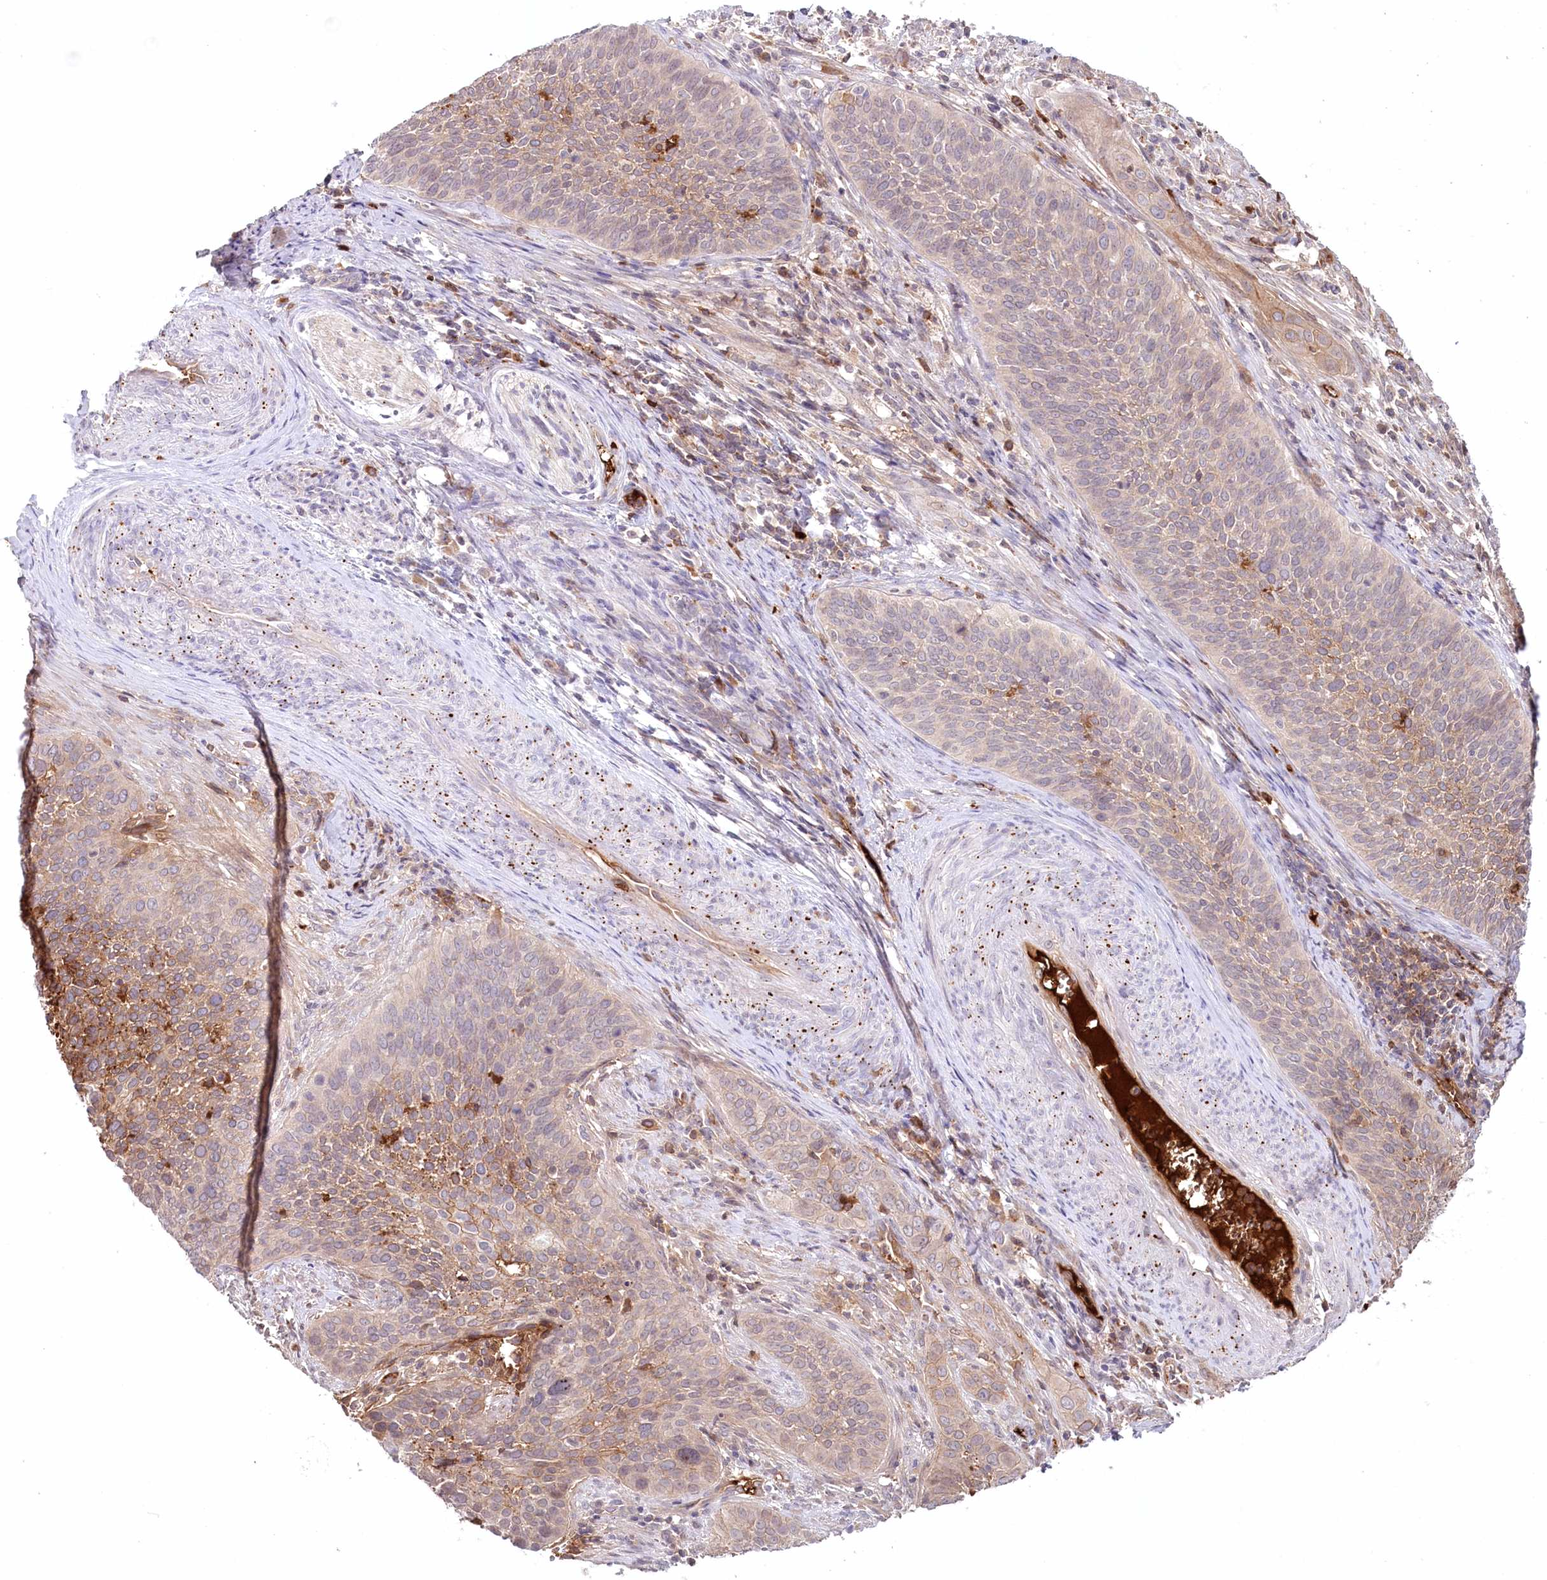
{"staining": {"intensity": "weak", "quantity": "<25%", "location": "cytoplasmic/membranous"}, "tissue": "cervical cancer", "cell_type": "Tumor cells", "image_type": "cancer", "snomed": [{"axis": "morphology", "description": "Squamous cell carcinoma, NOS"}, {"axis": "topography", "description": "Cervix"}], "caption": "There is no significant expression in tumor cells of cervical cancer (squamous cell carcinoma).", "gene": "PSAPL1", "patient": {"sex": "female", "age": 34}}